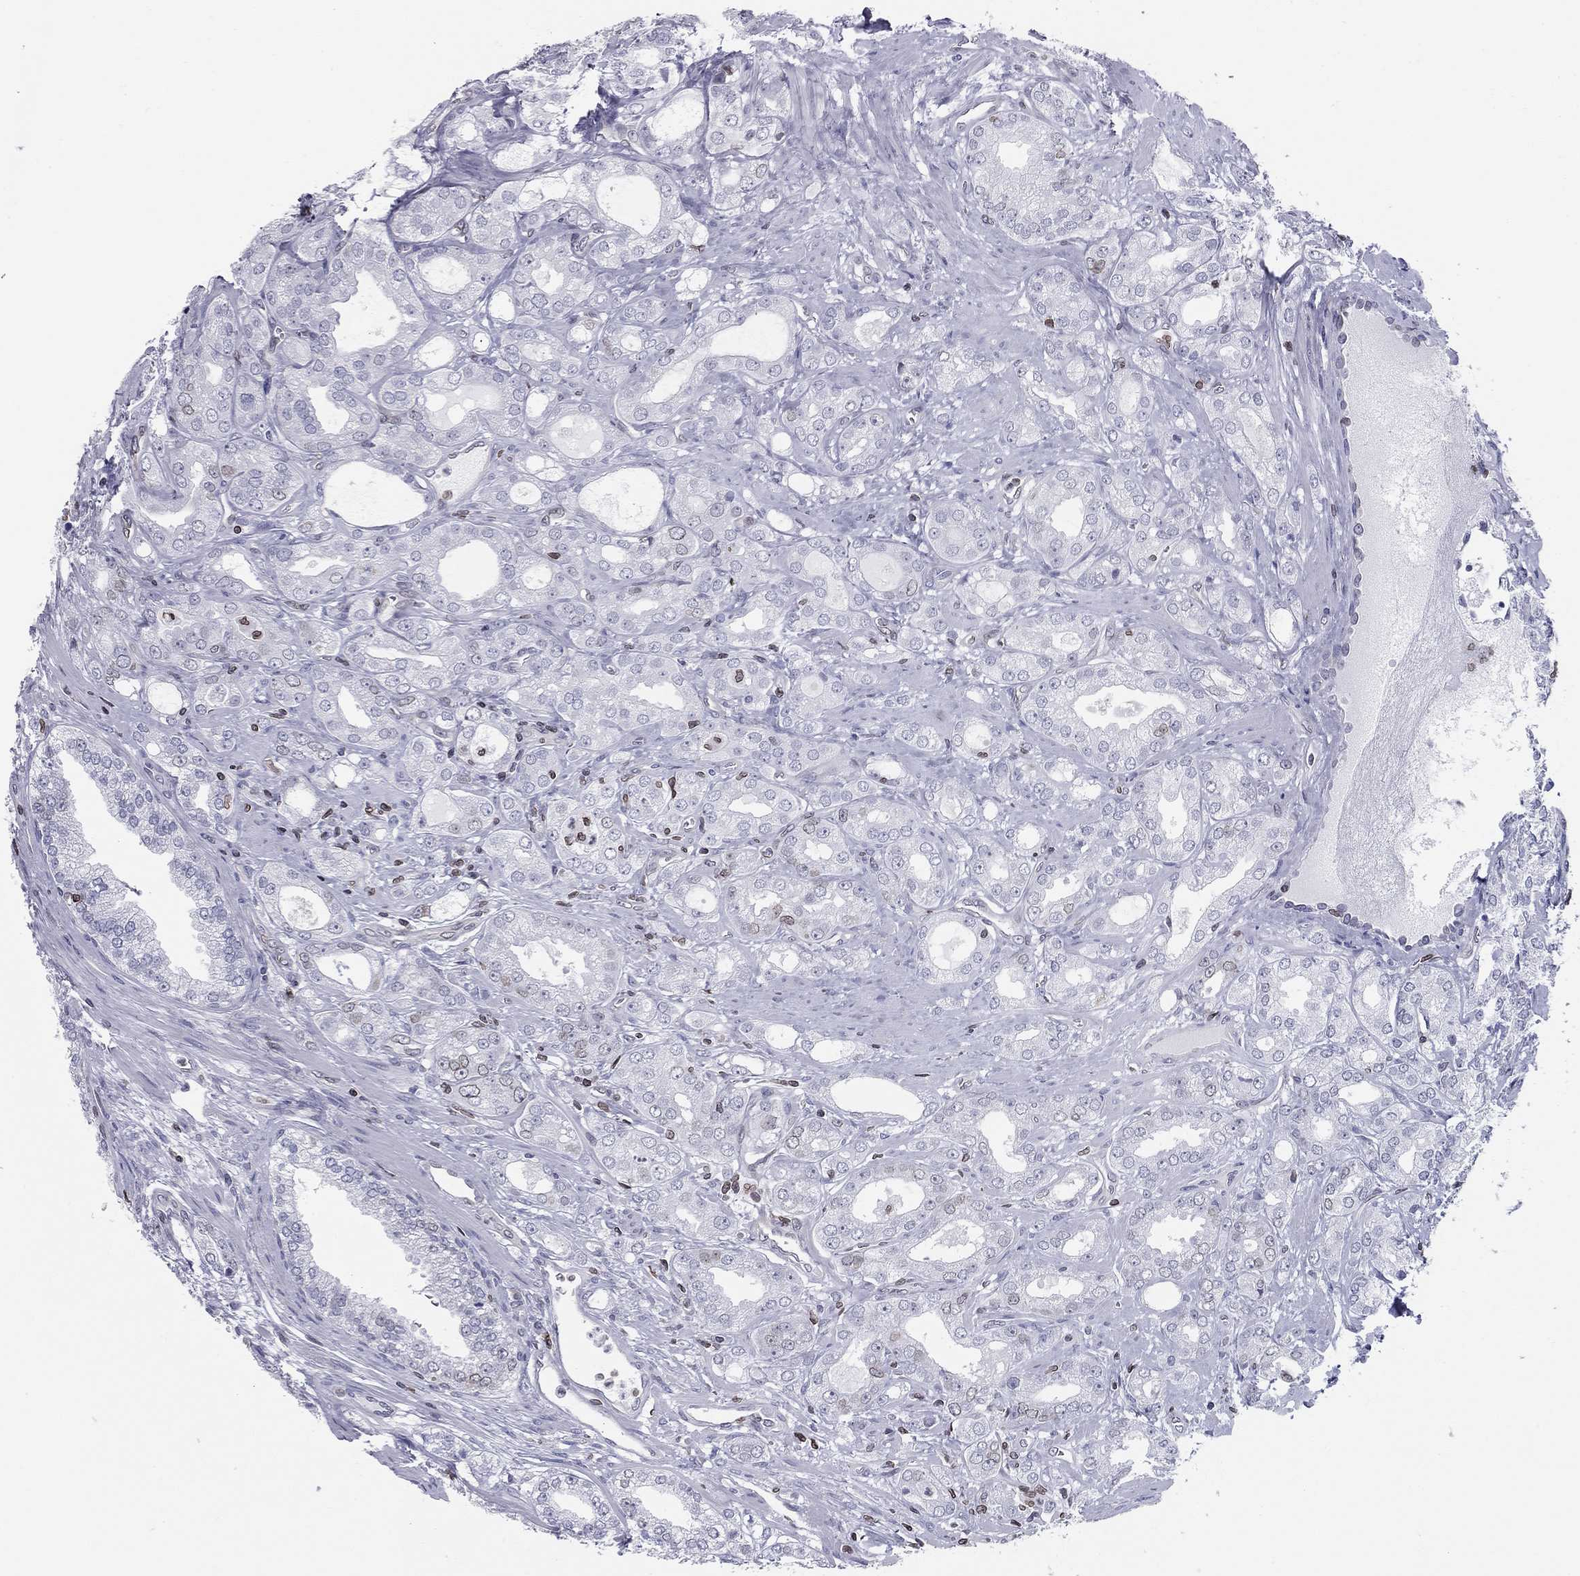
{"staining": {"intensity": "moderate", "quantity": "<25%", "location": "cytoplasmic/membranous,nuclear"}, "tissue": "prostate cancer", "cell_type": "Tumor cells", "image_type": "cancer", "snomed": [{"axis": "morphology", "description": "Adenocarcinoma, NOS"}, {"axis": "morphology", "description": "Adenocarcinoma, High grade"}, {"axis": "topography", "description": "Prostate"}], "caption": "Approximately <25% of tumor cells in human high-grade adenocarcinoma (prostate) exhibit moderate cytoplasmic/membranous and nuclear protein staining as visualized by brown immunohistochemical staining.", "gene": "ESPL1", "patient": {"sex": "male", "age": 70}}